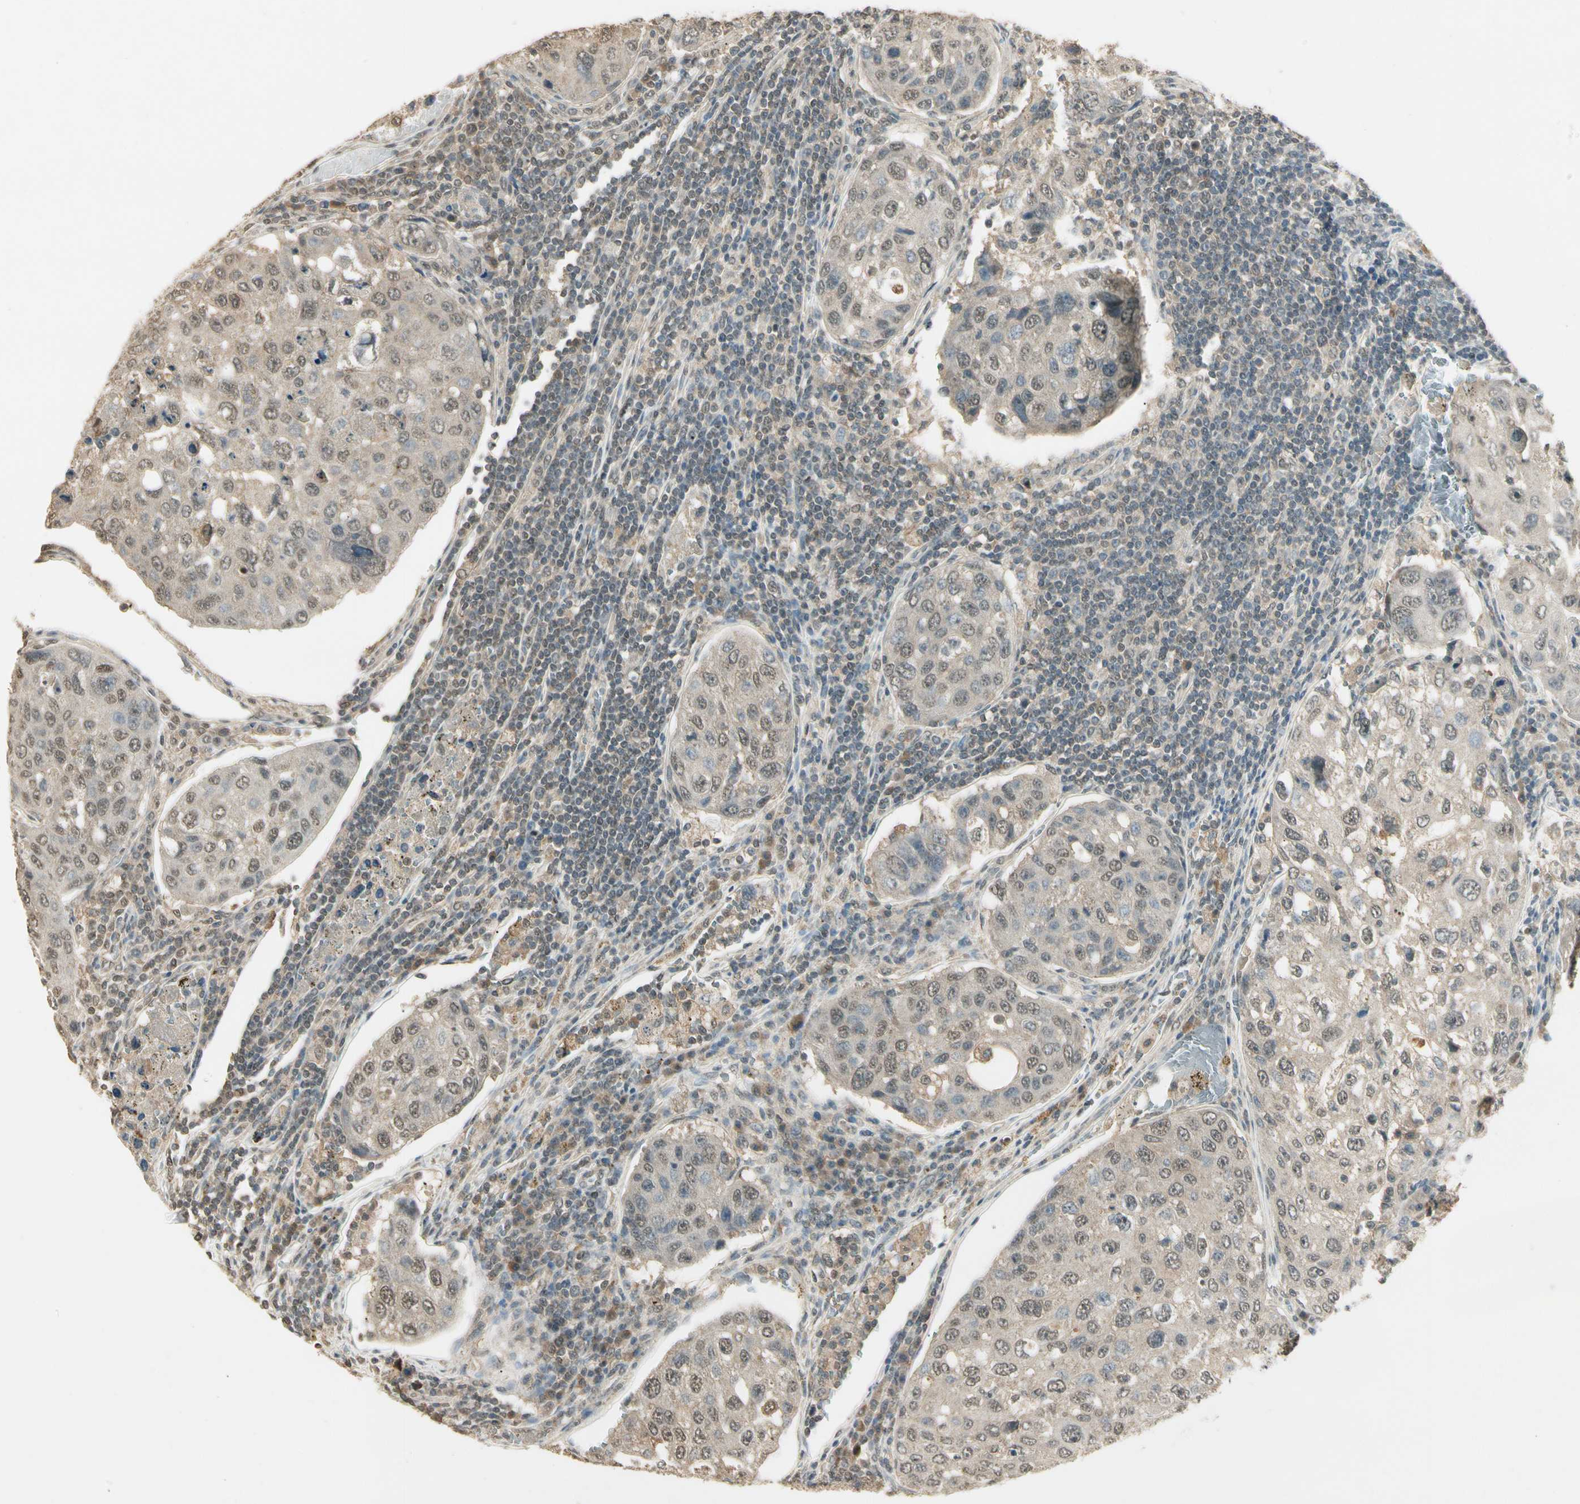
{"staining": {"intensity": "weak", "quantity": ">75%", "location": "cytoplasmic/membranous"}, "tissue": "urothelial cancer", "cell_type": "Tumor cells", "image_type": "cancer", "snomed": [{"axis": "morphology", "description": "Urothelial carcinoma, High grade"}, {"axis": "topography", "description": "Lymph node"}, {"axis": "topography", "description": "Urinary bladder"}], "caption": "Protein expression analysis of human urothelial cancer reveals weak cytoplasmic/membranous expression in about >75% of tumor cells. (Stains: DAB in brown, nuclei in blue, Microscopy: brightfield microscopy at high magnification).", "gene": "SGCA", "patient": {"sex": "male", "age": 51}}